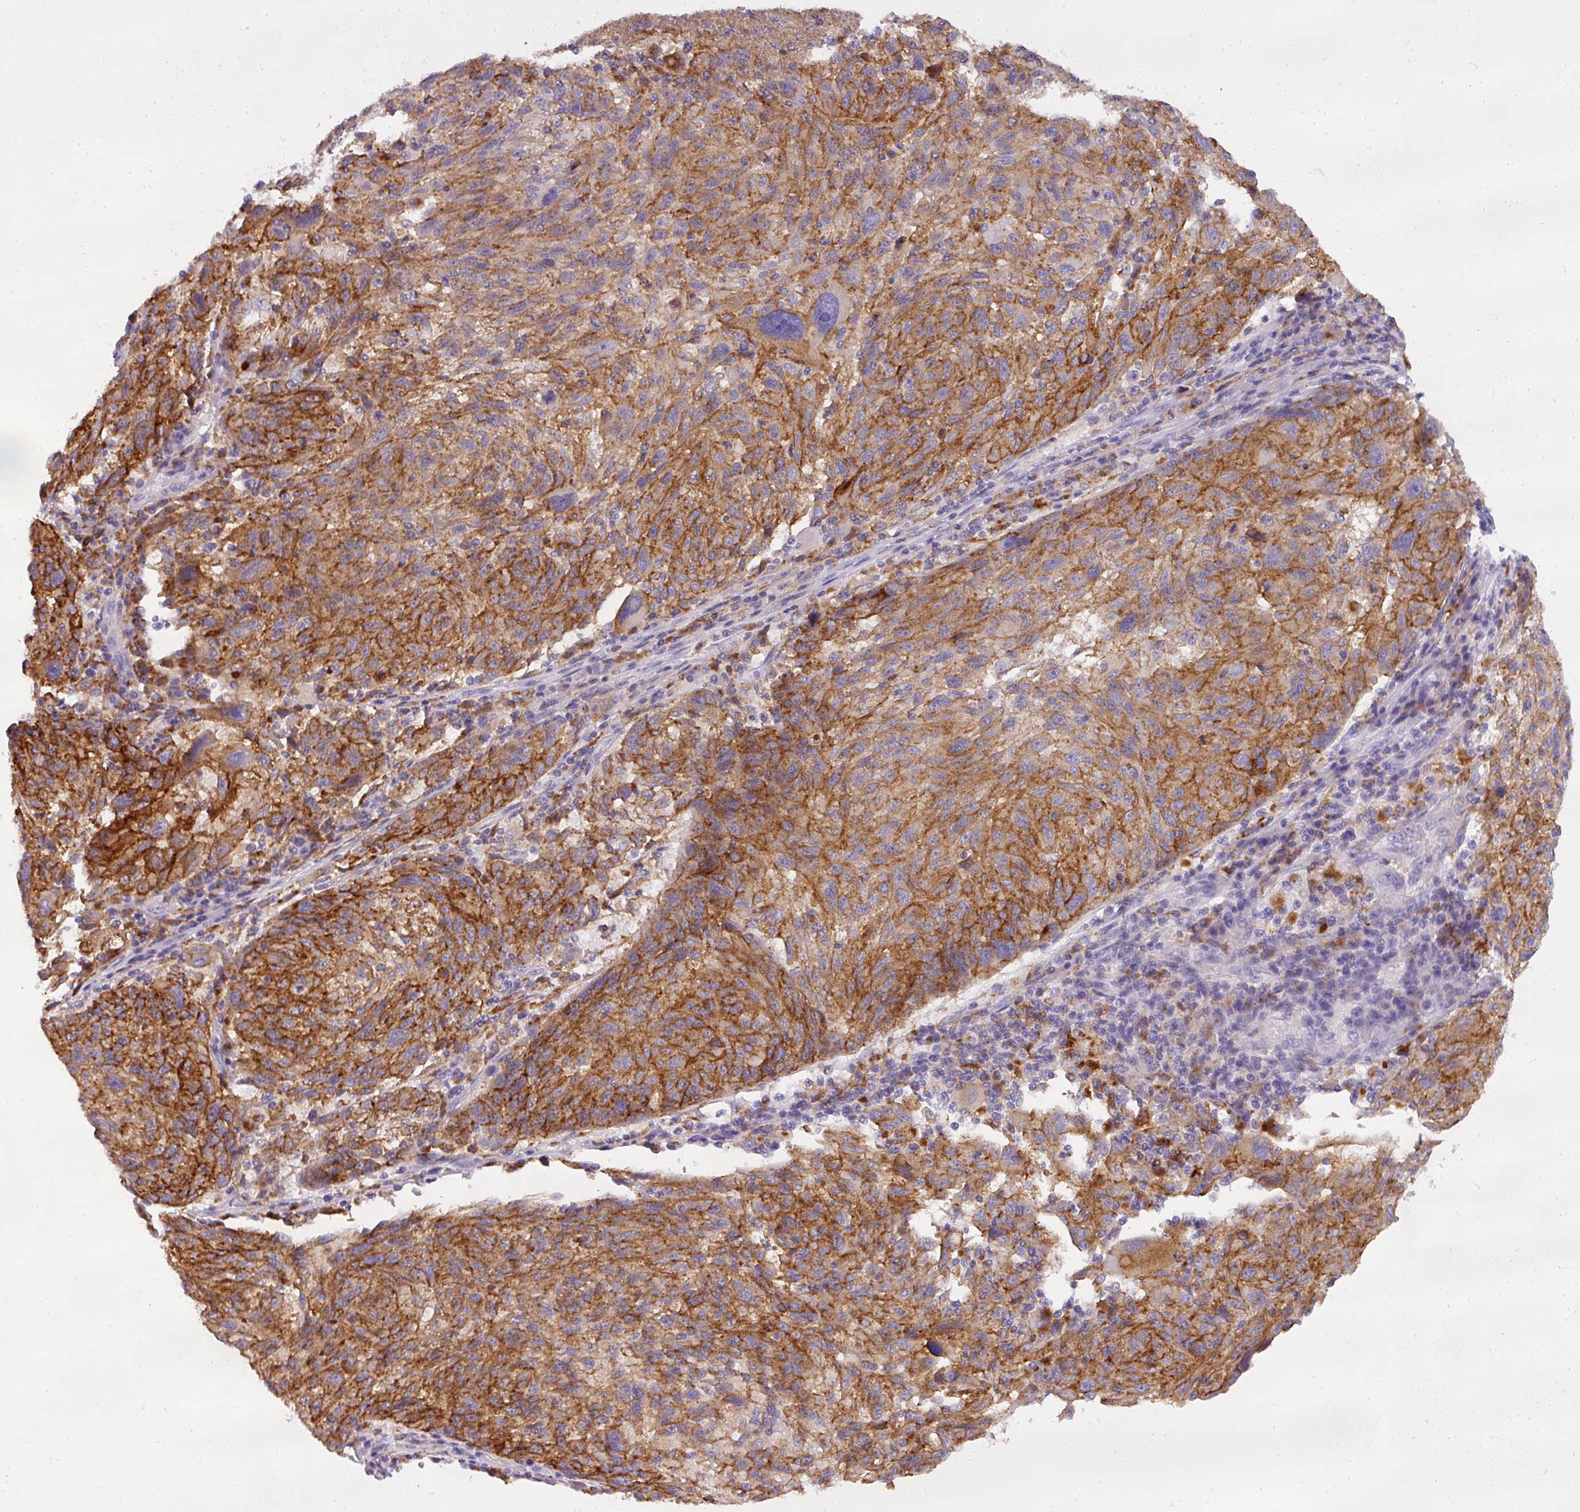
{"staining": {"intensity": "strong", "quantity": ">75%", "location": "cytoplasmic/membranous"}, "tissue": "melanoma", "cell_type": "Tumor cells", "image_type": "cancer", "snomed": [{"axis": "morphology", "description": "Malignant melanoma, NOS"}, {"axis": "topography", "description": "Skin"}], "caption": "Protein staining displays strong cytoplasmic/membranous expression in approximately >75% of tumor cells in melanoma. The staining was performed using DAB, with brown indicating positive protein expression. Nuclei are stained blue with hematoxylin.", "gene": "ATP6V1D", "patient": {"sex": "male", "age": 53}}